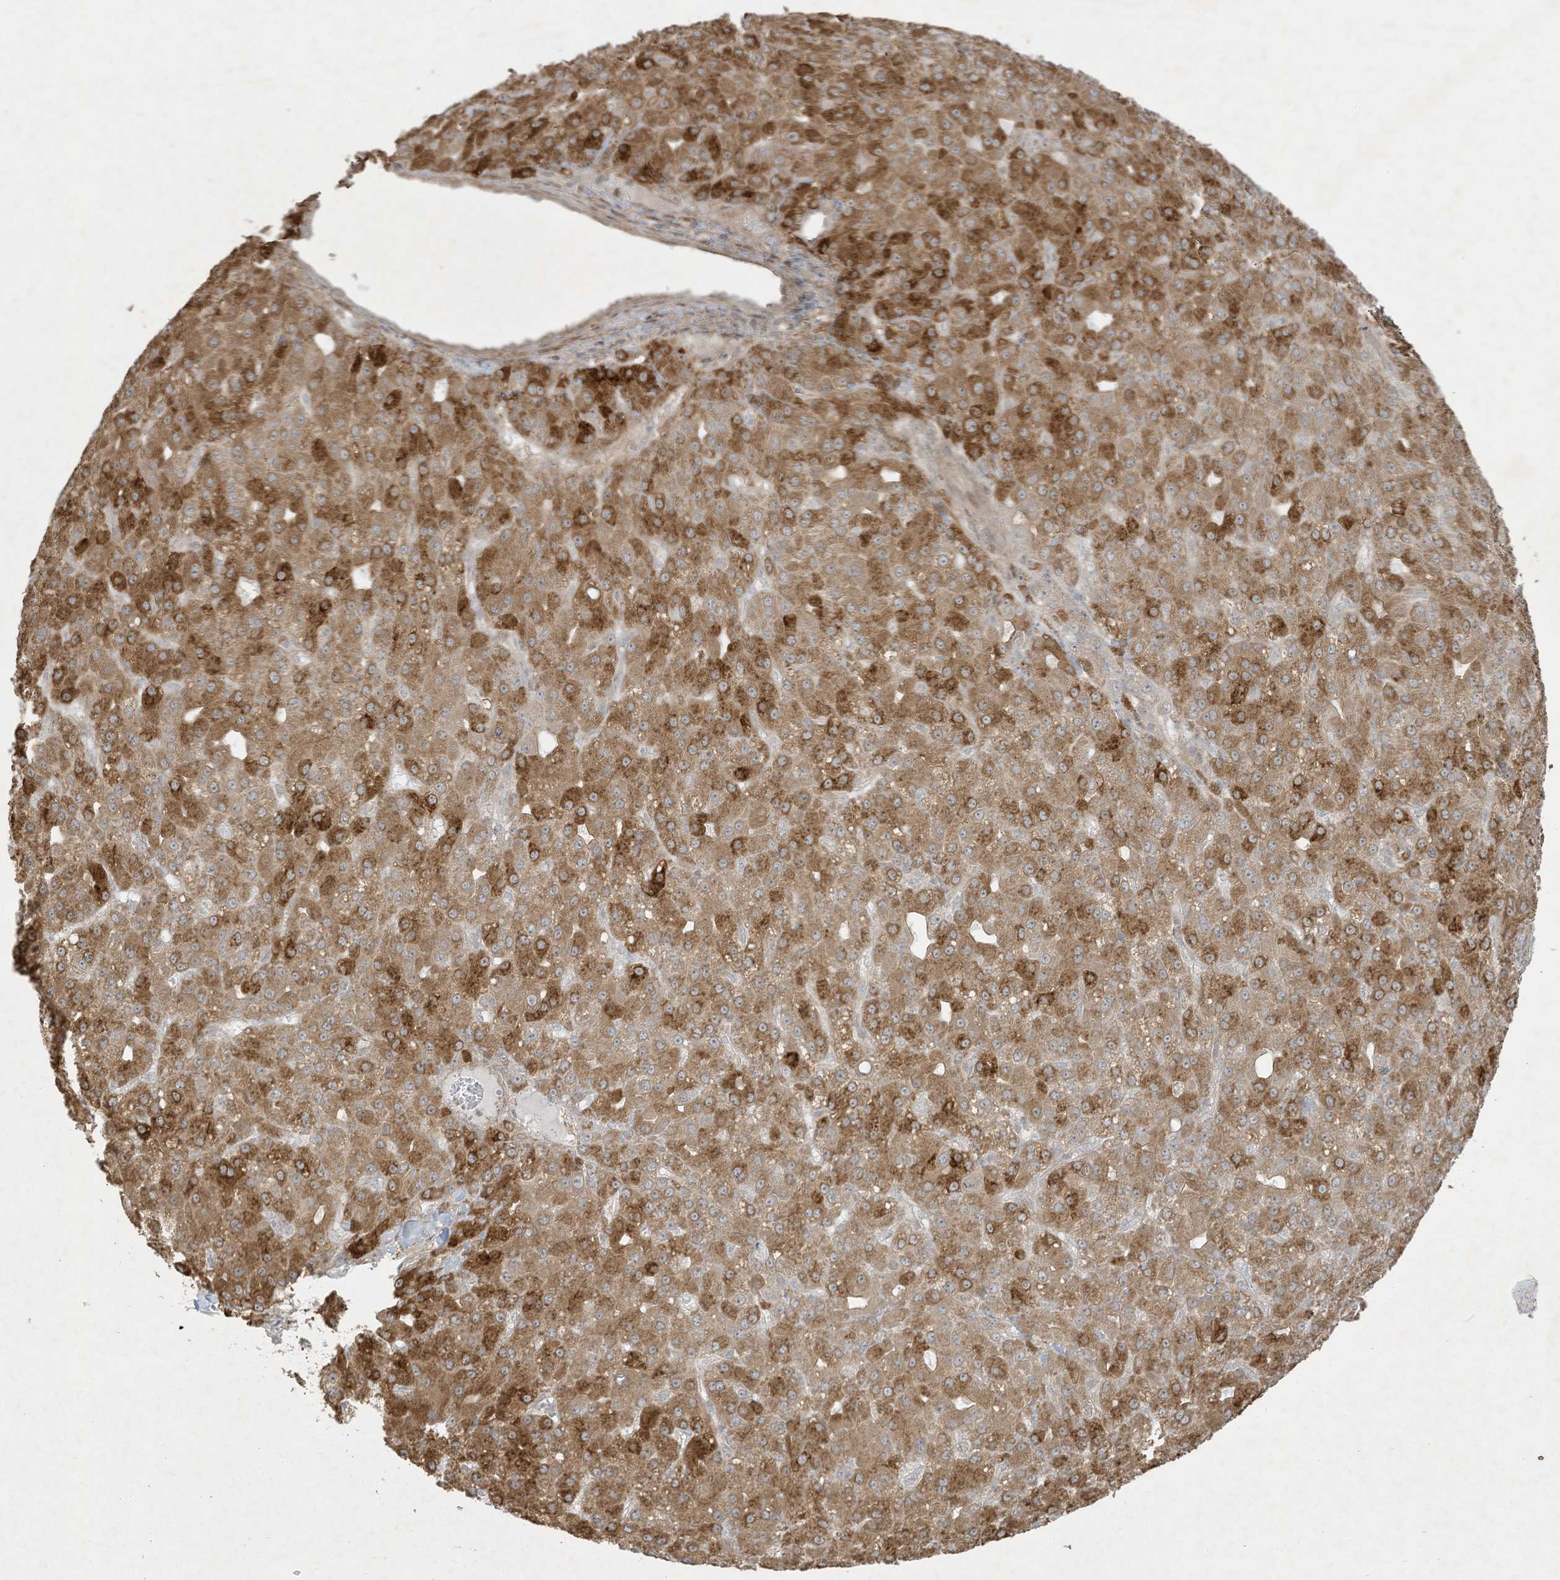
{"staining": {"intensity": "strong", "quantity": ">75%", "location": "cytoplasmic/membranous"}, "tissue": "liver cancer", "cell_type": "Tumor cells", "image_type": "cancer", "snomed": [{"axis": "morphology", "description": "Carcinoma, Hepatocellular, NOS"}, {"axis": "topography", "description": "Liver"}], "caption": "Protein expression by immunohistochemistry (IHC) reveals strong cytoplasmic/membranous expression in approximately >75% of tumor cells in hepatocellular carcinoma (liver). Nuclei are stained in blue.", "gene": "ZNF263", "patient": {"sex": "male", "age": 67}}